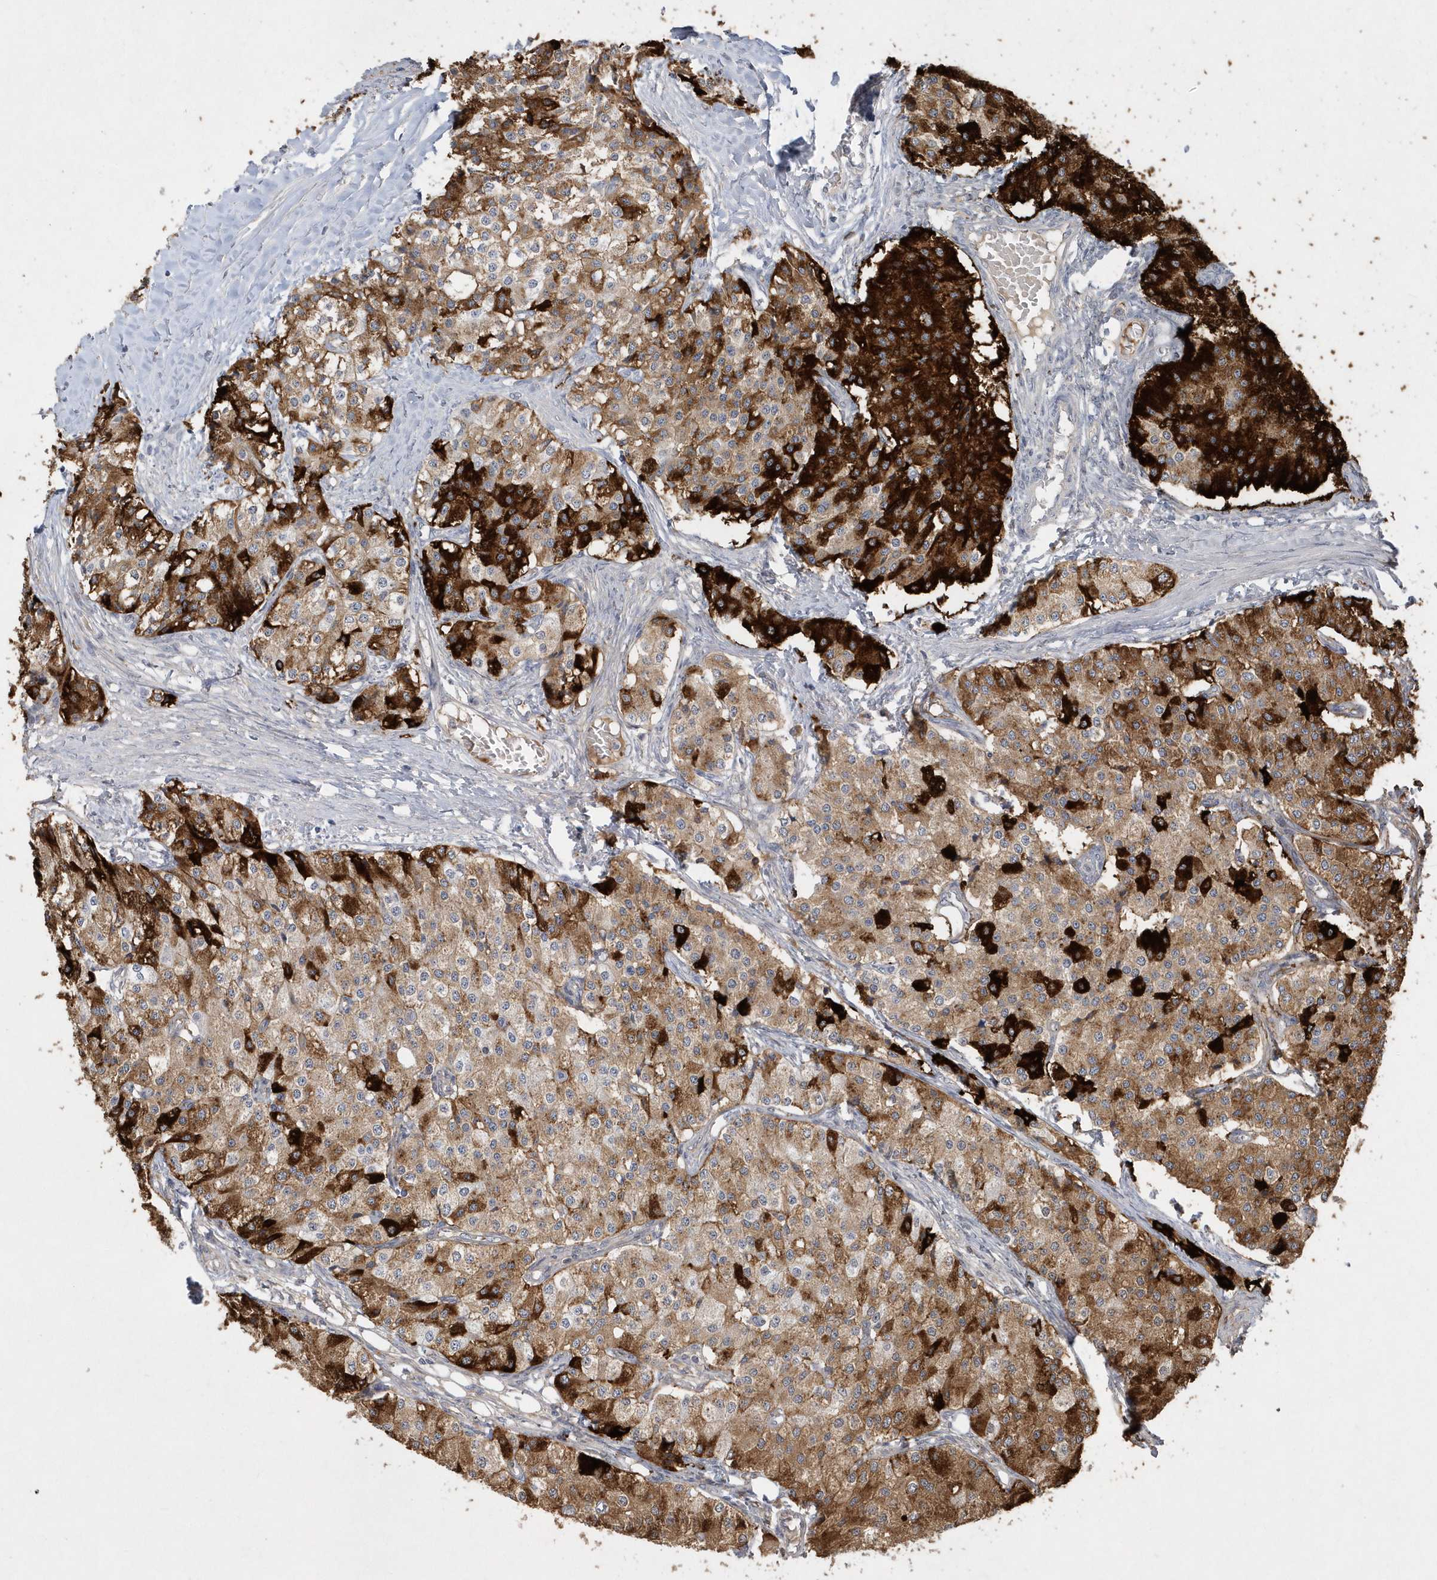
{"staining": {"intensity": "strong", "quantity": "25%-75%", "location": "cytoplasmic/membranous"}, "tissue": "carcinoid", "cell_type": "Tumor cells", "image_type": "cancer", "snomed": [{"axis": "morphology", "description": "Carcinoid, malignant, NOS"}, {"axis": "topography", "description": "Colon"}], "caption": "Protein expression analysis of human carcinoid reveals strong cytoplasmic/membranous staining in about 25%-75% of tumor cells.", "gene": "TSPEAR", "patient": {"sex": "female", "age": 52}}